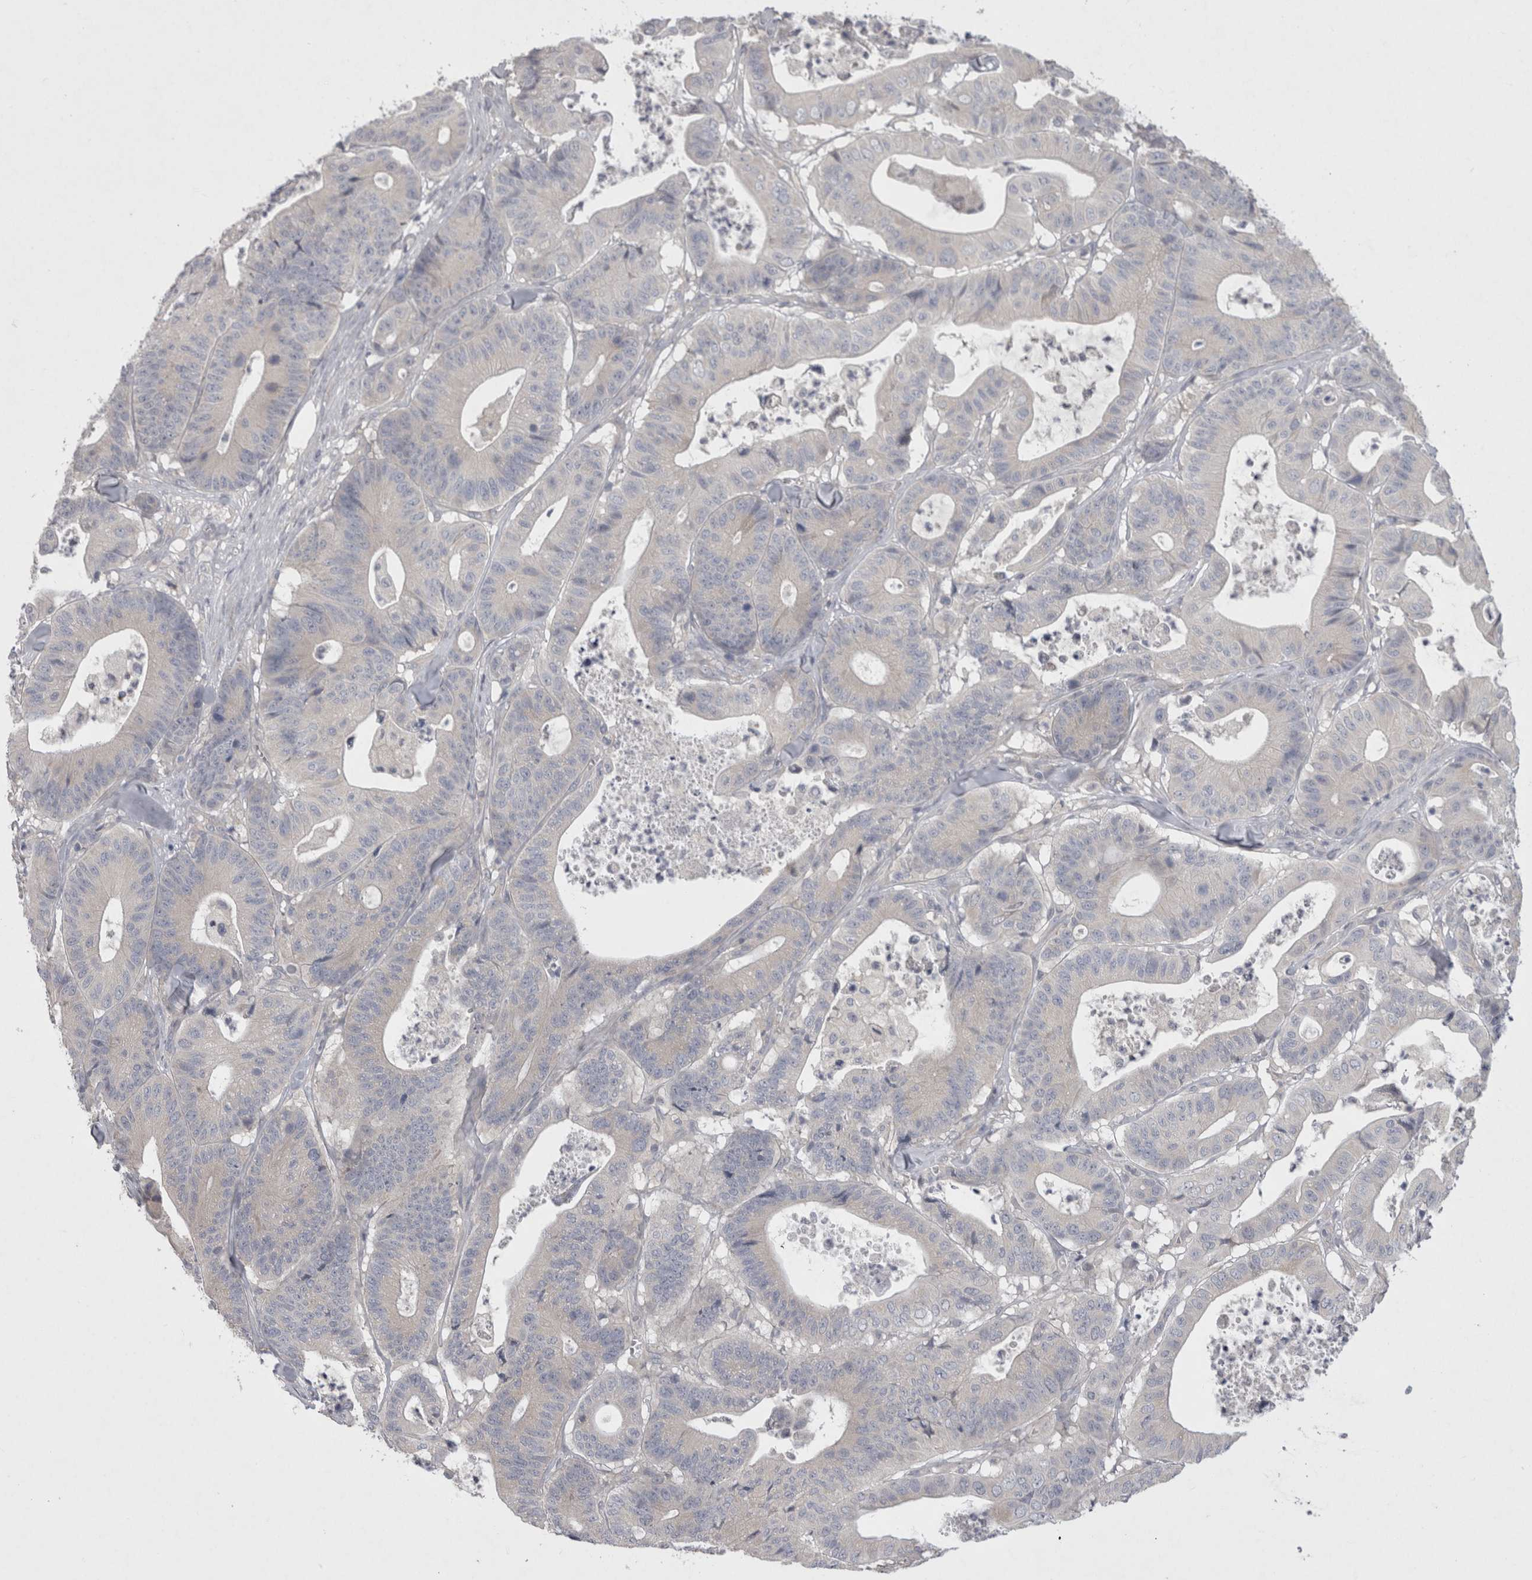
{"staining": {"intensity": "negative", "quantity": "none", "location": "none"}, "tissue": "colorectal cancer", "cell_type": "Tumor cells", "image_type": "cancer", "snomed": [{"axis": "morphology", "description": "Adenocarcinoma, NOS"}, {"axis": "topography", "description": "Colon"}], "caption": "This photomicrograph is of adenocarcinoma (colorectal) stained with immunohistochemistry (IHC) to label a protein in brown with the nuclei are counter-stained blue. There is no staining in tumor cells.", "gene": "LRRC40", "patient": {"sex": "female", "age": 84}}